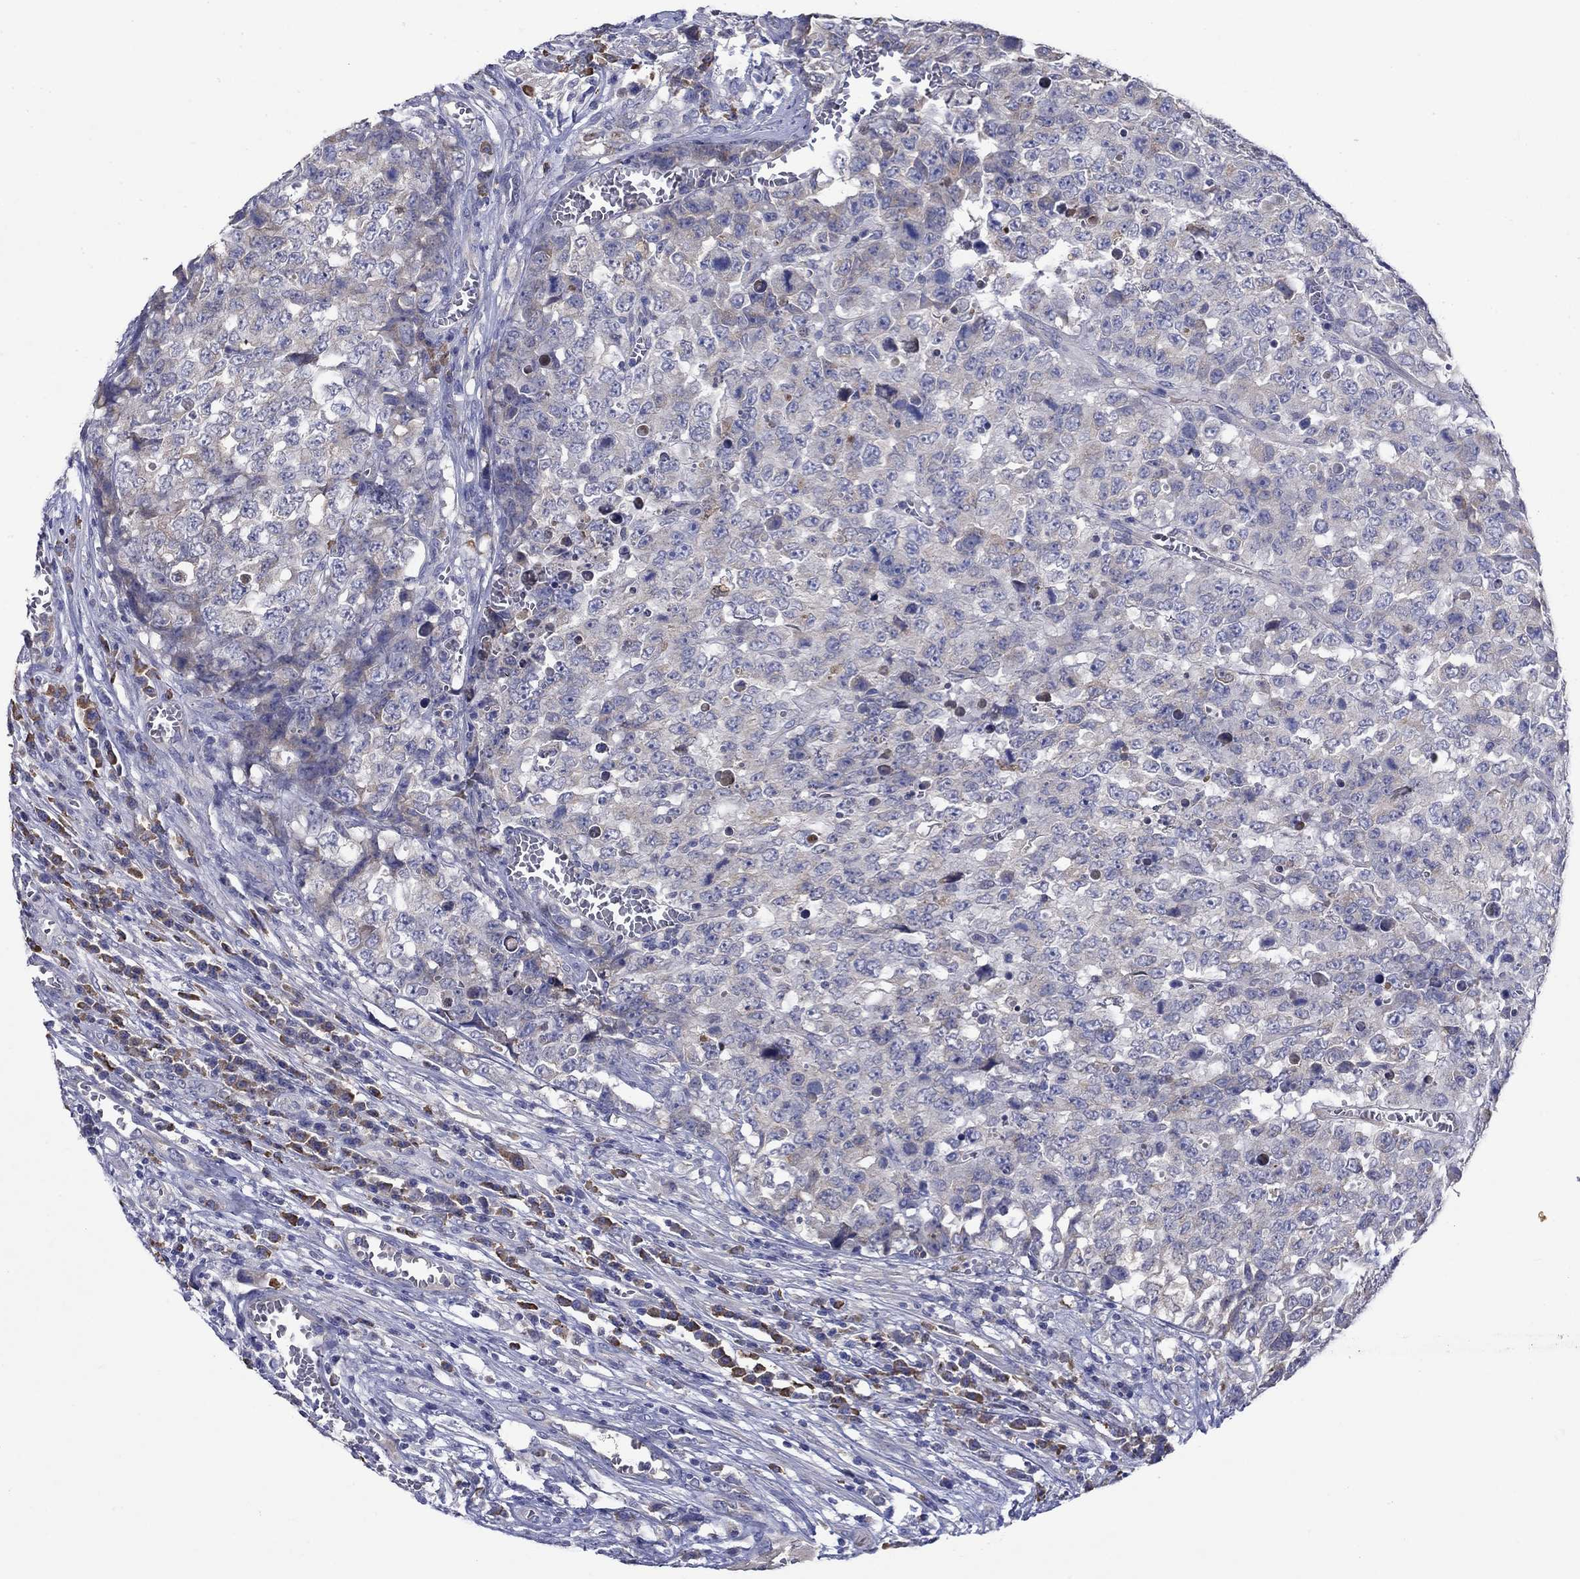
{"staining": {"intensity": "negative", "quantity": "none", "location": "none"}, "tissue": "testis cancer", "cell_type": "Tumor cells", "image_type": "cancer", "snomed": [{"axis": "morphology", "description": "Carcinoma, Embryonal, NOS"}, {"axis": "topography", "description": "Testis"}], "caption": "This is a image of IHC staining of testis embryonal carcinoma, which shows no staining in tumor cells.", "gene": "SULT2B1", "patient": {"sex": "male", "age": 23}}